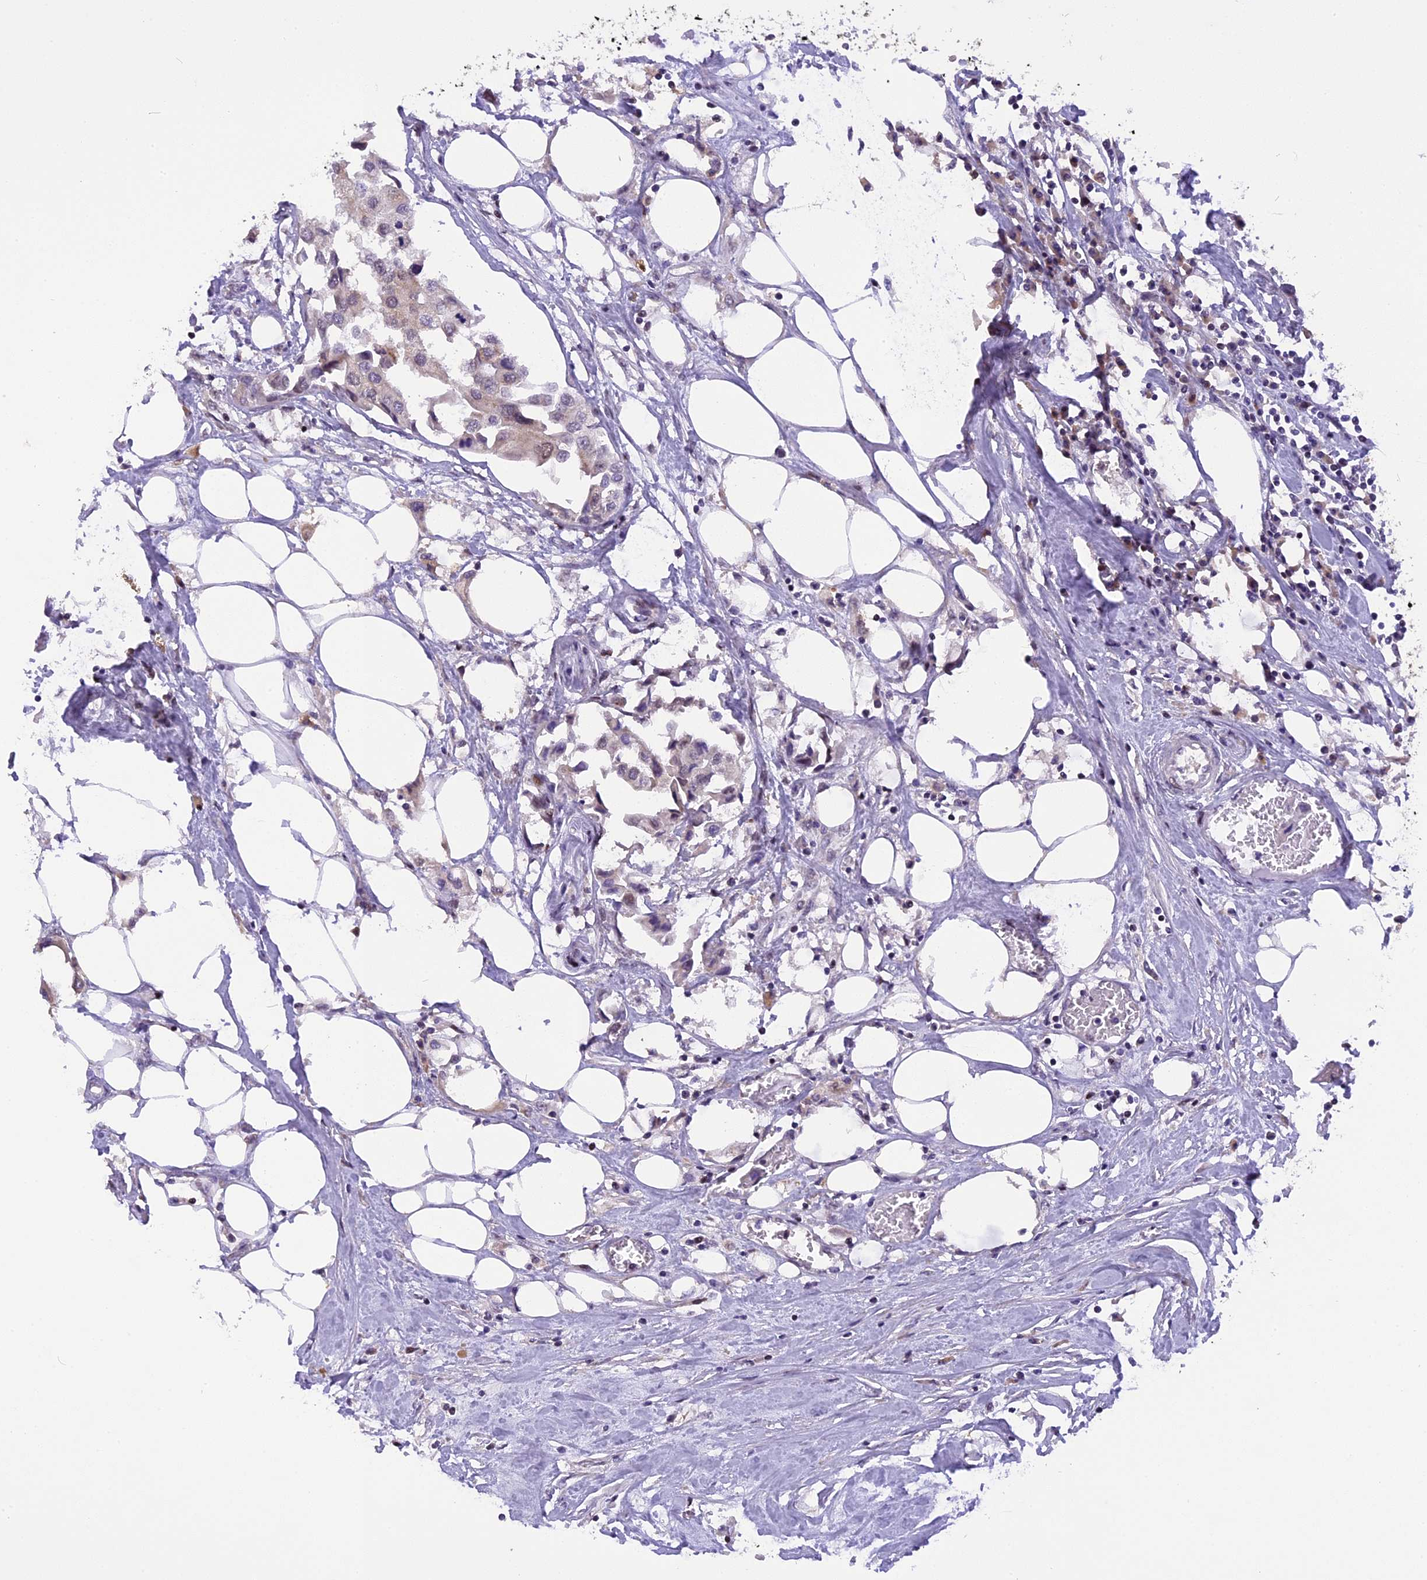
{"staining": {"intensity": "negative", "quantity": "none", "location": "none"}, "tissue": "urothelial cancer", "cell_type": "Tumor cells", "image_type": "cancer", "snomed": [{"axis": "morphology", "description": "Urothelial carcinoma, High grade"}, {"axis": "topography", "description": "Urinary bladder"}], "caption": "The micrograph shows no significant positivity in tumor cells of urothelial carcinoma (high-grade). (DAB (3,3'-diaminobenzidine) IHC visualized using brightfield microscopy, high magnification).", "gene": "RABGGTA", "patient": {"sex": "male", "age": 64}}